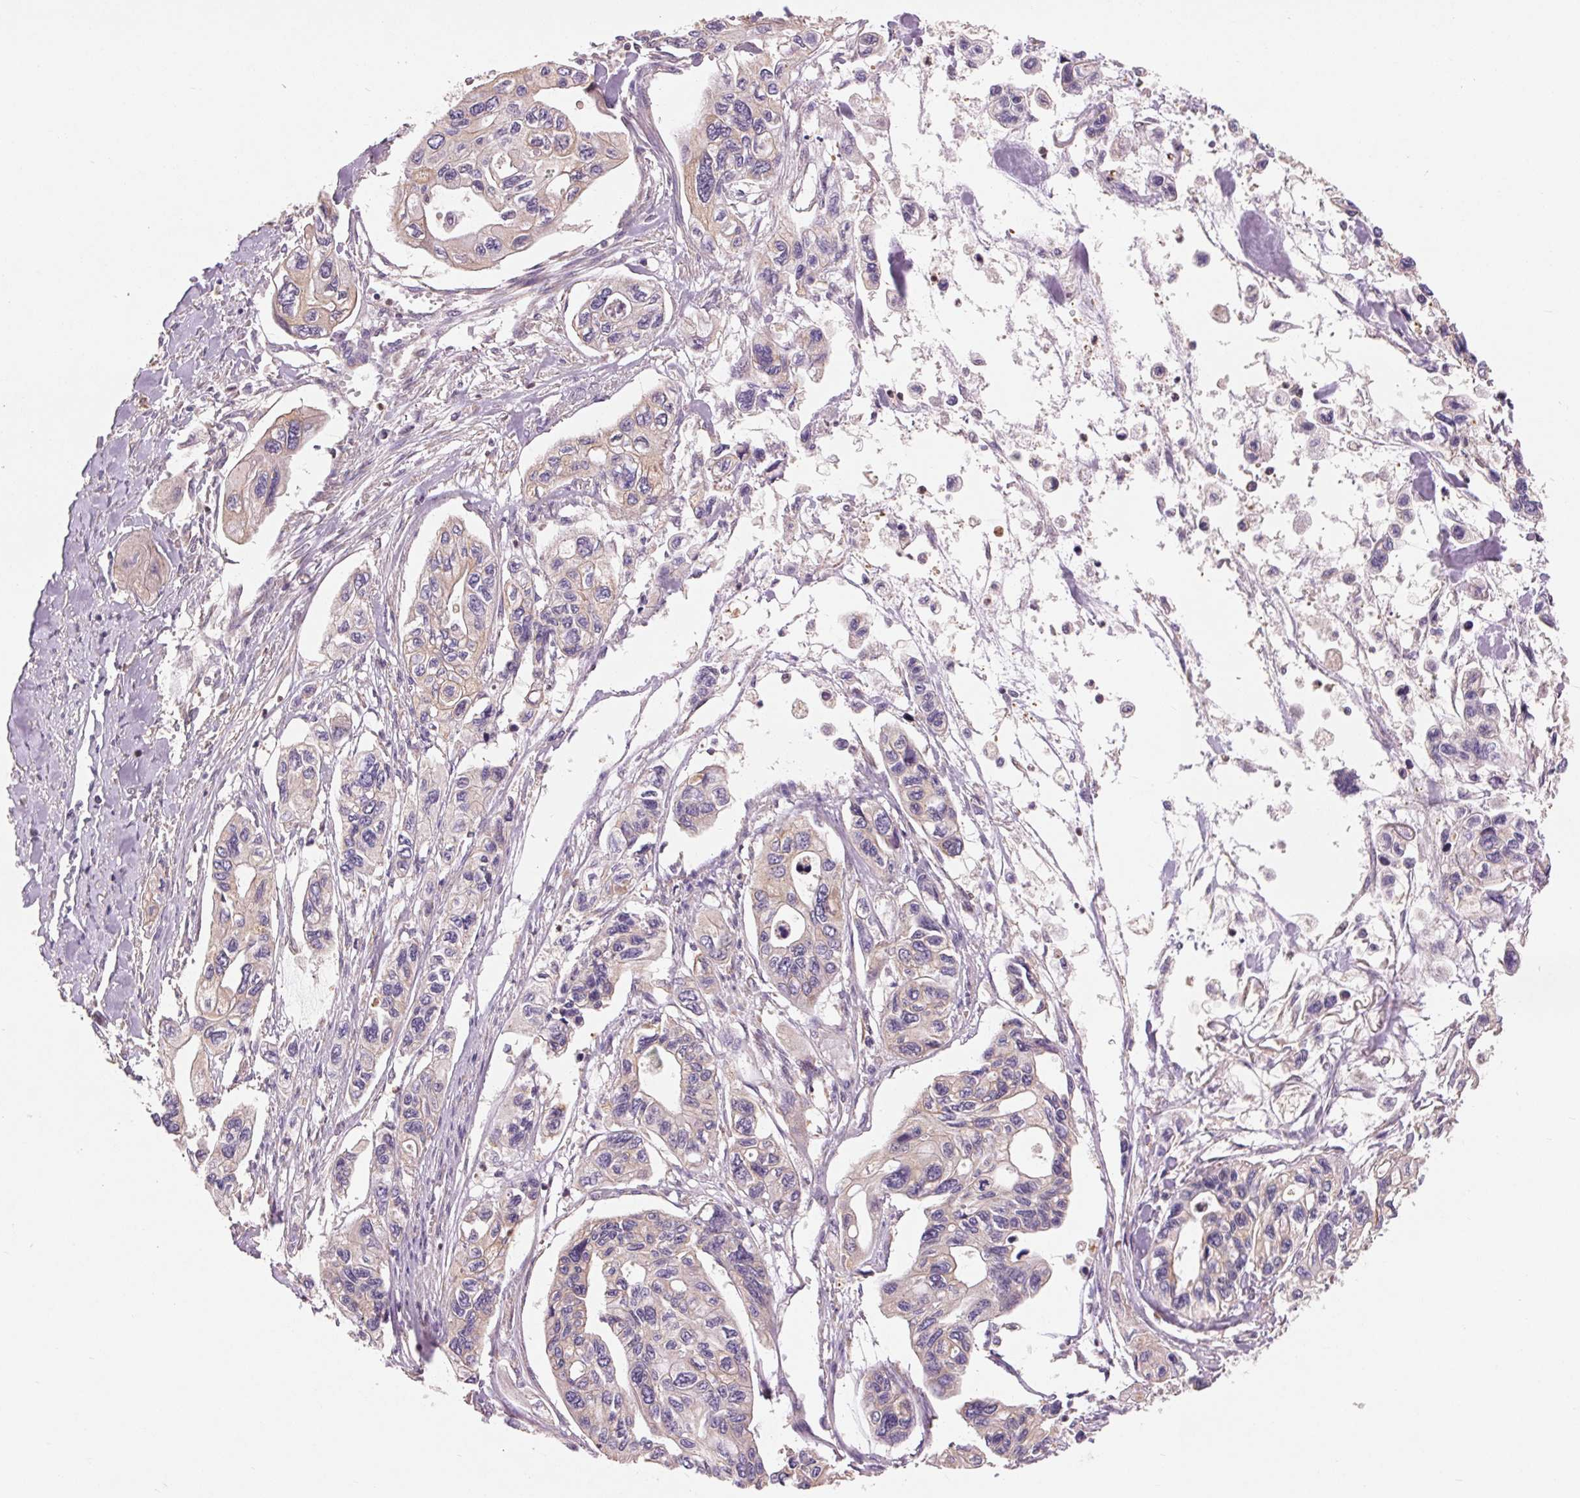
{"staining": {"intensity": "weak", "quantity": "<25%", "location": "cytoplasmic/membranous"}, "tissue": "pancreatic cancer", "cell_type": "Tumor cells", "image_type": "cancer", "snomed": [{"axis": "morphology", "description": "Adenocarcinoma, NOS"}, {"axis": "topography", "description": "Pancreas"}], "caption": "Immunohistochemical staining of pancreatic cancer (adenocarcinoma) displays no significant staining in tumor cells.", "gene": "RANBP3L", "patient": {"sex": "female", "age": 76}}